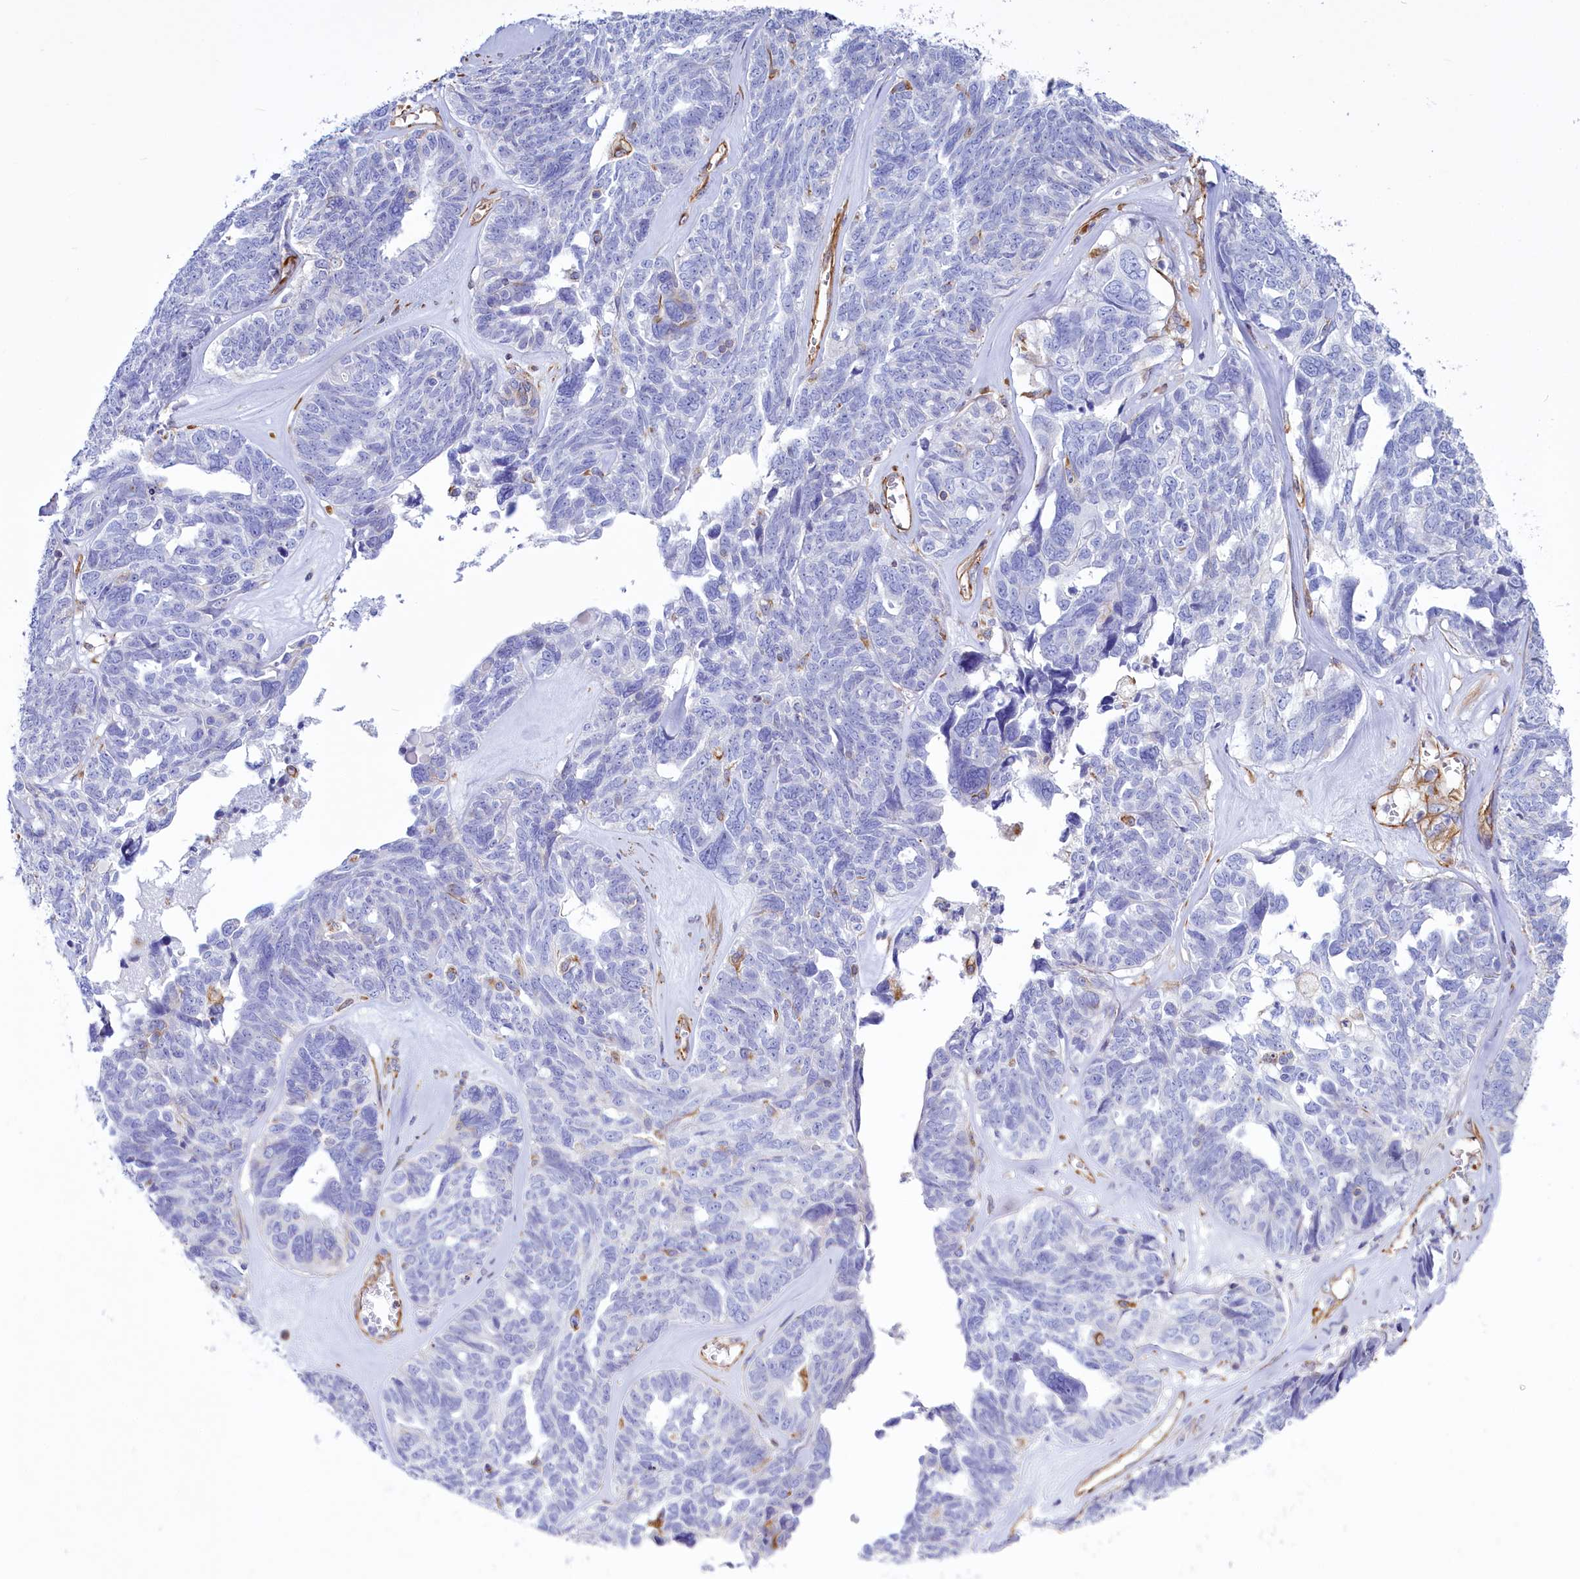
{"staining": {"intensity": "negative", "quantity": "none", "location": "none"}, "tissue": "ovarian cancer", "cell_type": "Tumor cells", "image_type": "cancer", "snomed": [{"axis": "morphology", "description": "Cystadenocarcinoma, serous, NOS"}, {"axis": "topography", "description": "Ovary"}], "caption": "High magnification brightfield microscopy of ovarian serous cystadenocarcinoma stained with DAB (brown) and counterstained with hematoxylin (blue): tumor cells show no significant expression.", "gene": "CD99", "patient": {"sex": "female", "age": 79}}